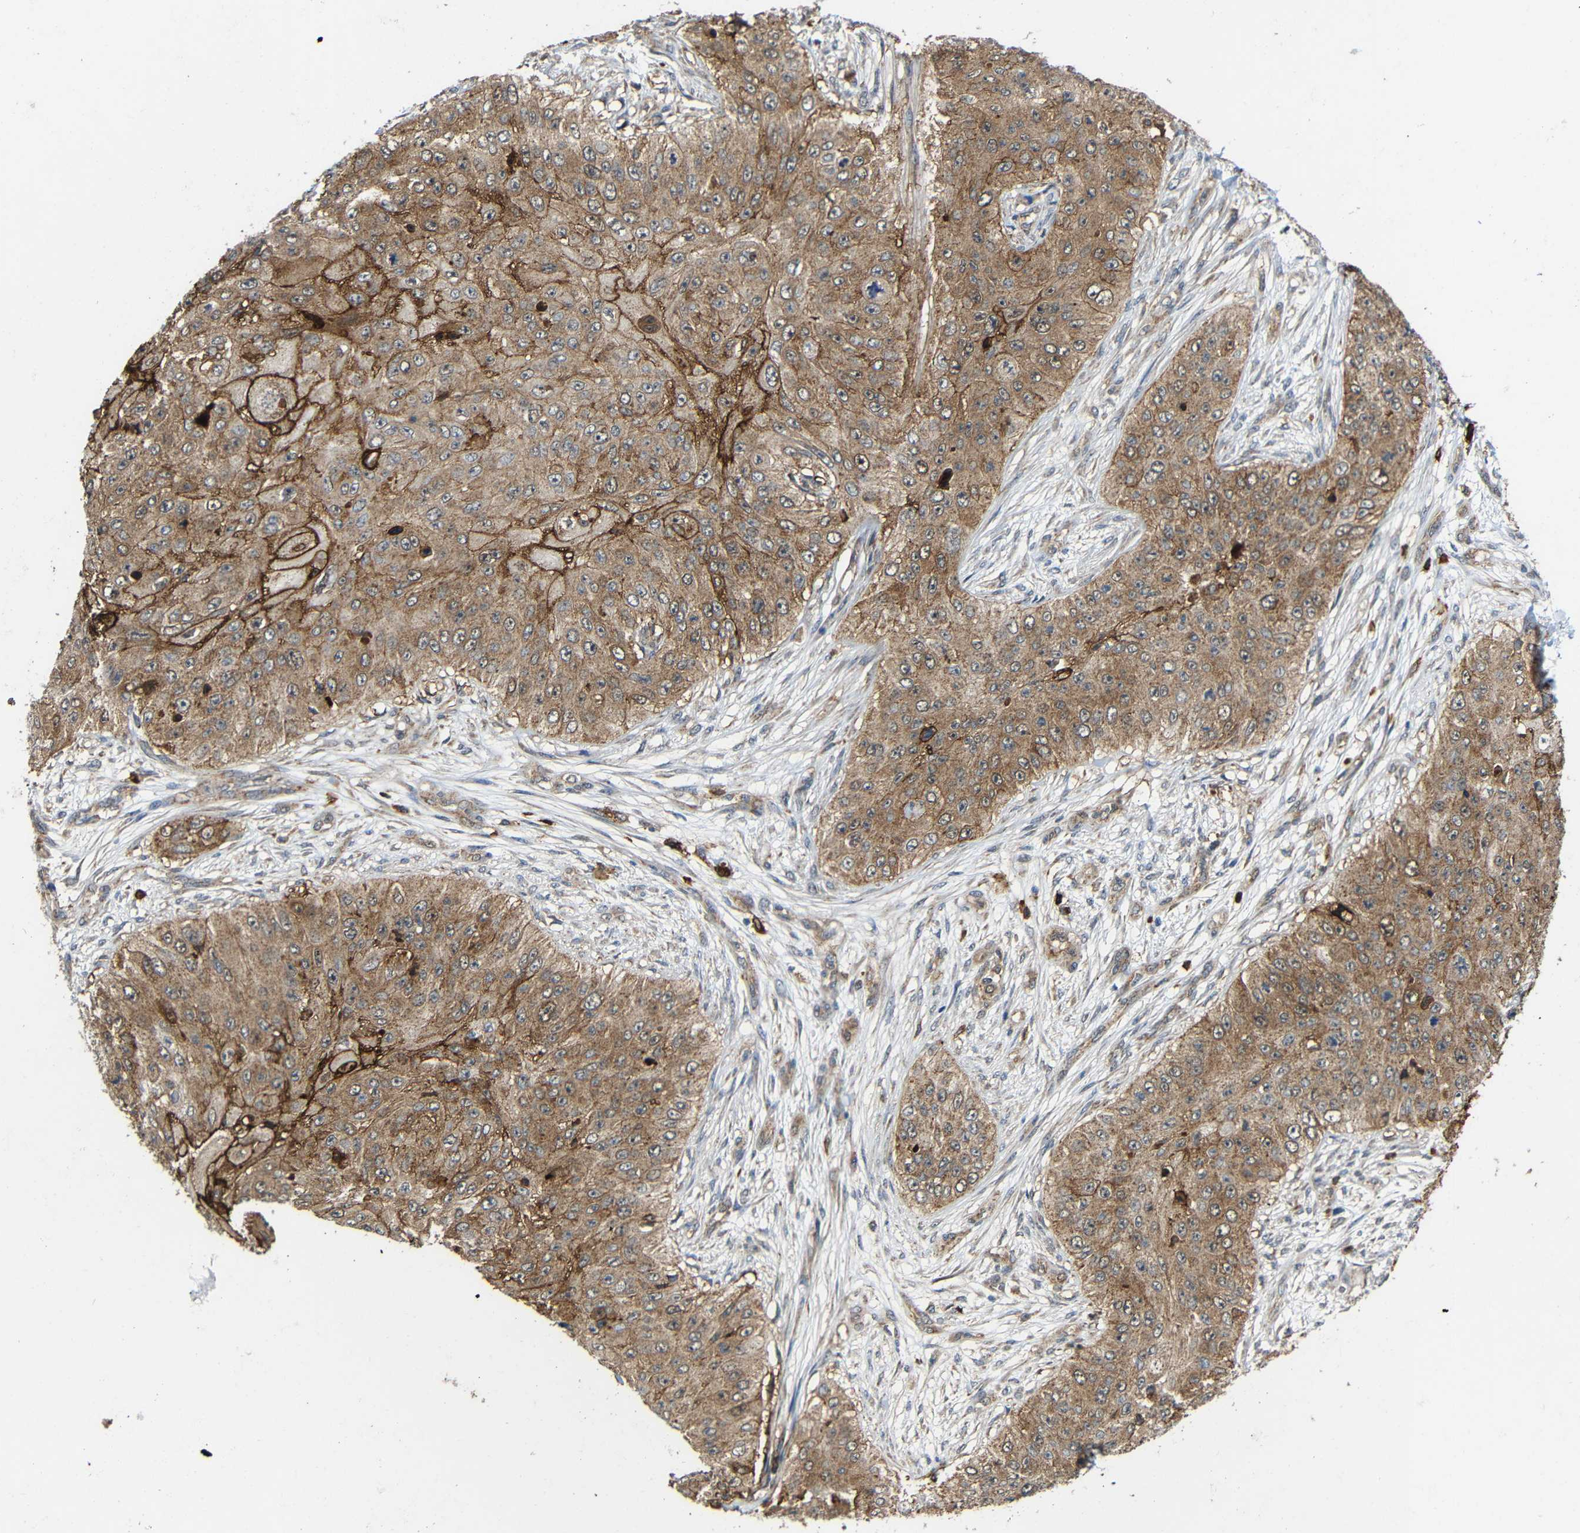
{"staining": {"intensity": "moderate", "quantity": ">75%", "location": "cytoplasmic/membranous"}, "tissue": "skin cancer", "cell_type": "Tumor cells", "image_type": "cancer", "snomed": [{"axis": "morphology", "description": "Squamous cell carcinoma, NOS"}, {"axis": "topography", "description": "Skin"}], "caption": "Immunohistochemical staining of human skin cancer (squamous cell carcinoma) shows moderate cytoplasmic/membranous protein positivity in approximately >75% of tumor cells.", "gene": "C1GALT1", "patient": {"sex": "female", "age": 80}}